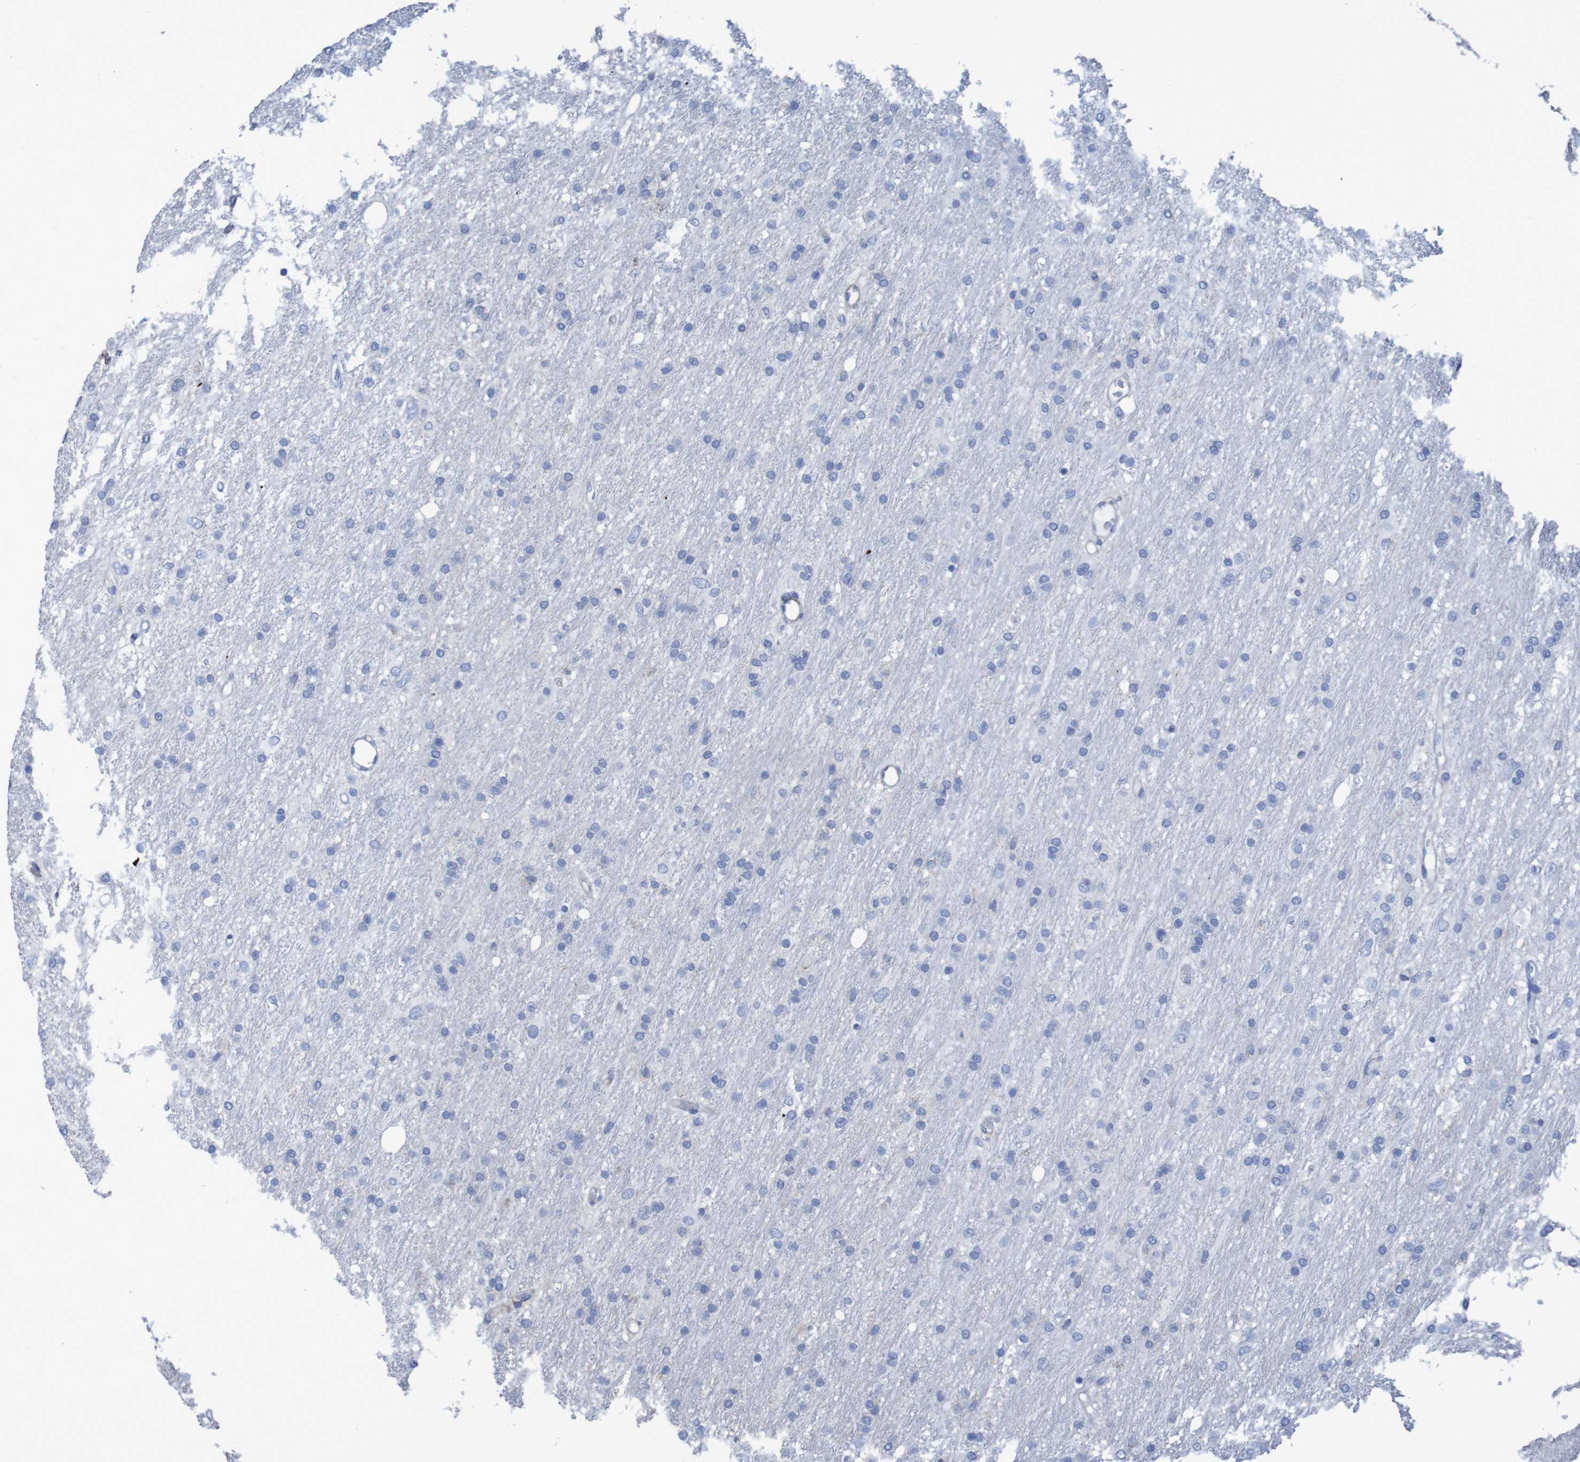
{"staining": {"intensity": "negative", "quantity": "none", "location": "none"}, "tissue": "glioma", "cell_type": "Tumor cells", "image_type": "cancer", "snomed": [{"axis": "morphology", "description": "Glioma, malignant, Low grade"}, {"axis": "topography", "description": "Brain"}], "caption": "Immunohistochemistry (IHC) micrograph of neoplastic tissue: human malignant glioma (low-grade) stained with DAB shows no significant protein expression in tumor cells.", "gene": "RNF182", "patient": {"sex": "male", "age": 77}}